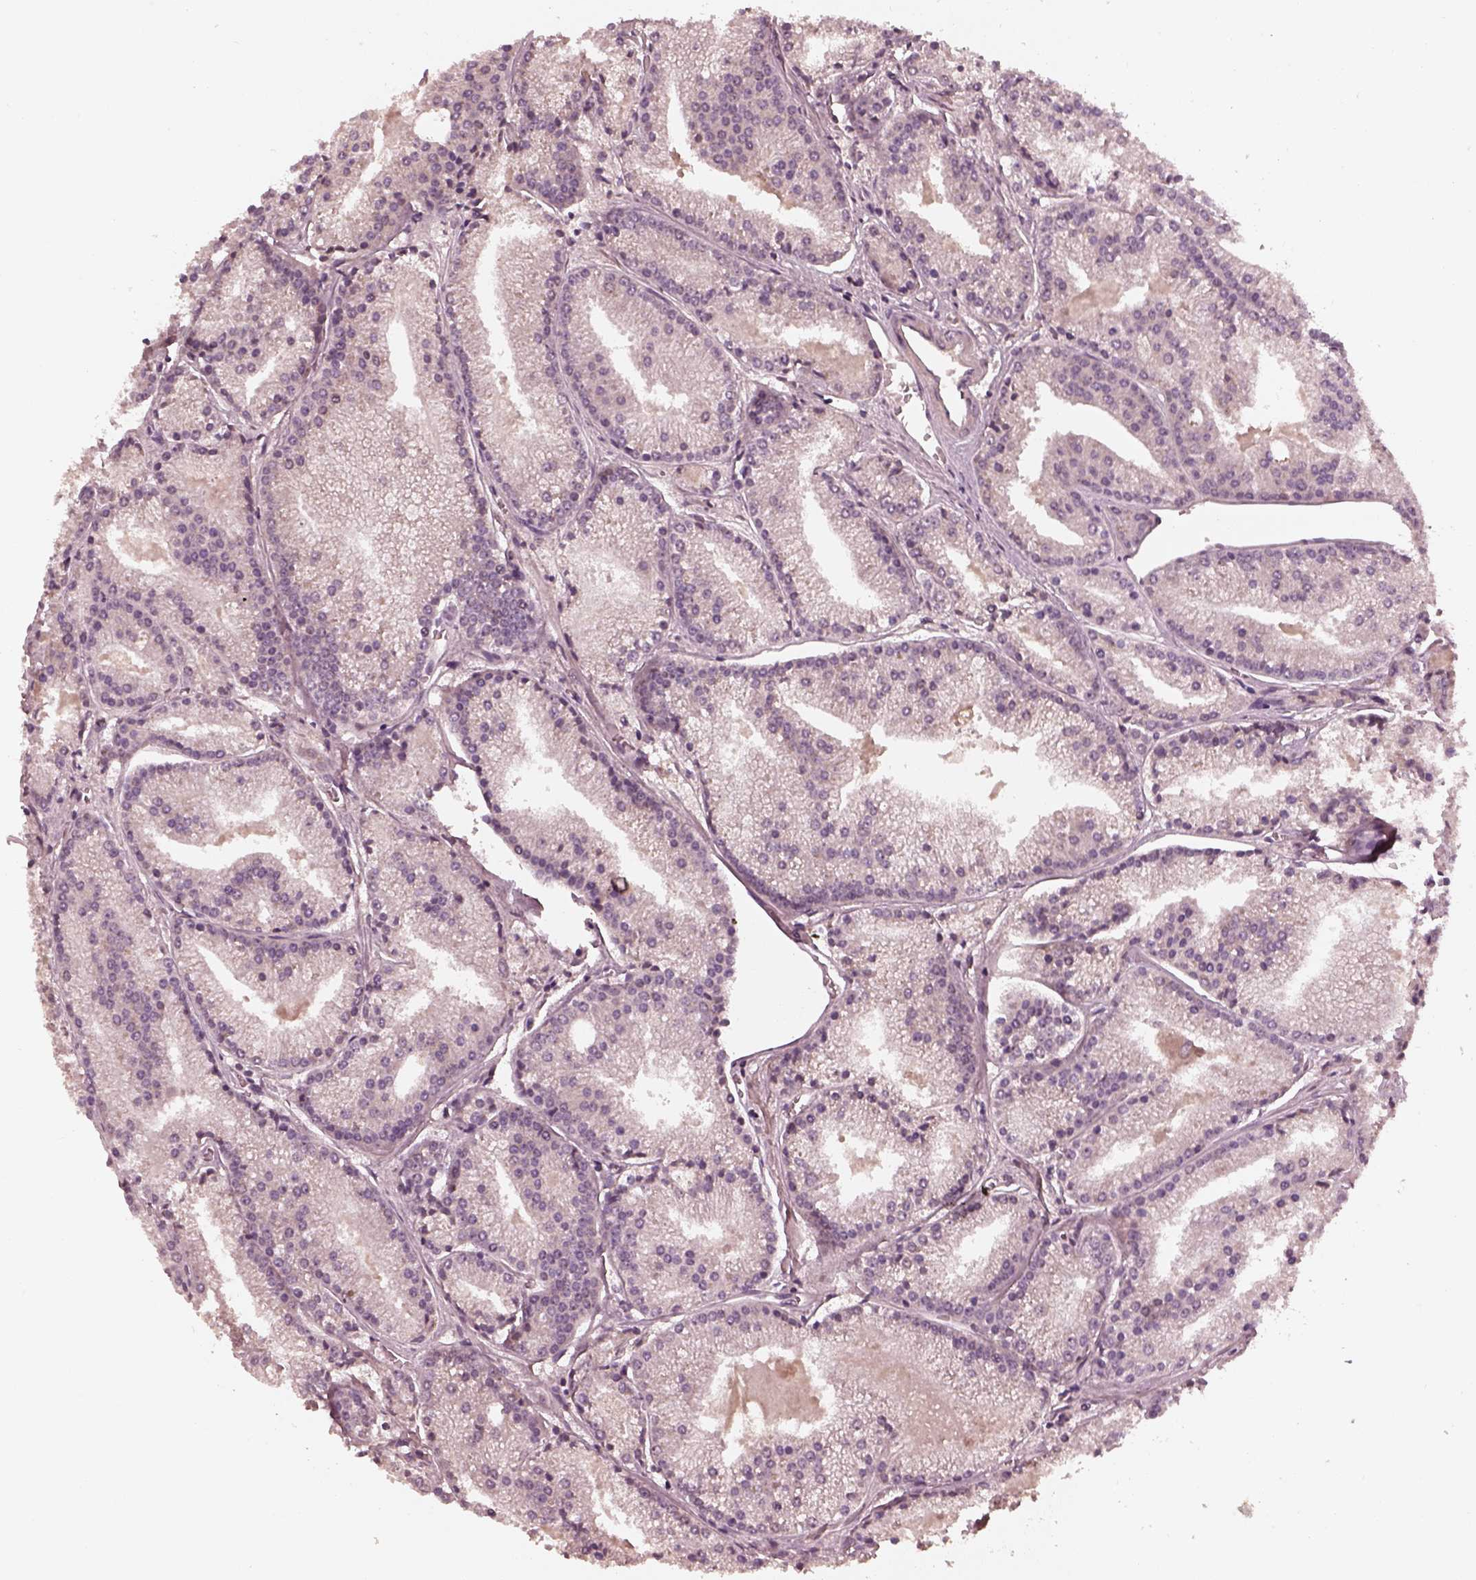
{"staining": {"intensity": "negative", "quantity": "none", "location": "none"}, "tissue": "prostate cancer", "cell_type": "Tumor cells", "image_type": "cancer", "snomed": [{"axis": "morphology", "description": "Adenocarcinoma, NOS"}, {"axis": "topography", "description": "Prostate"}], "caption": "The histopathology image exhibits no staining of tumor cells in prostate cancer.", "gene": "TF", "patient": {"sex": "male", "age": 72}}